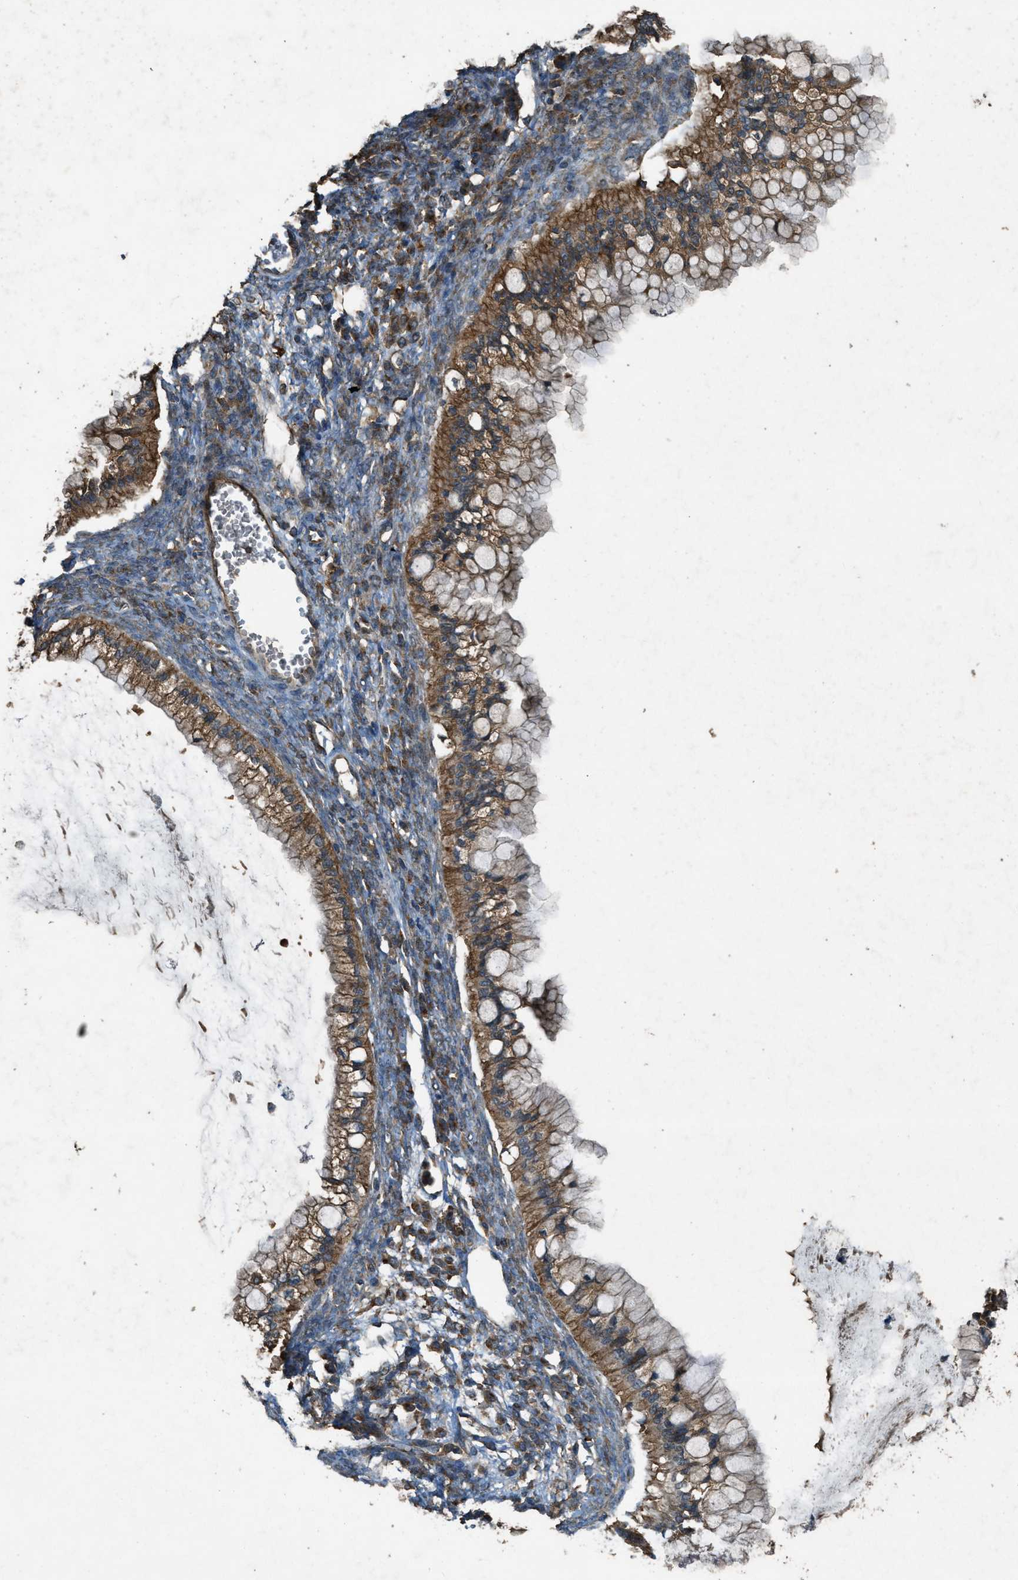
{"staining": {"intensity": "moderate", "quantity": ">75%", "location": "cytoplasmic/membranous"}, "tissue": "ovarian cancer", "cell_type": "Tumor cells", "image_type": "cancer", "snomed": [{"axis": "morphology", "description": "Cystadenocarcinoma, mucinous, NOS"}, {"axis": "topography", "description": "Ovary"}], "caption": "This micrograph demonstrates ovarian mucinous cystadenocarcinoma stained with IHC to label a protein in brown. The cytoplasmic/membranous of tumor cells show moderate positivity for the protein. Nuclei are counter-stained blue.", "gene": "MAP3K8", "patient": {"sex": "female", "age": 57}}